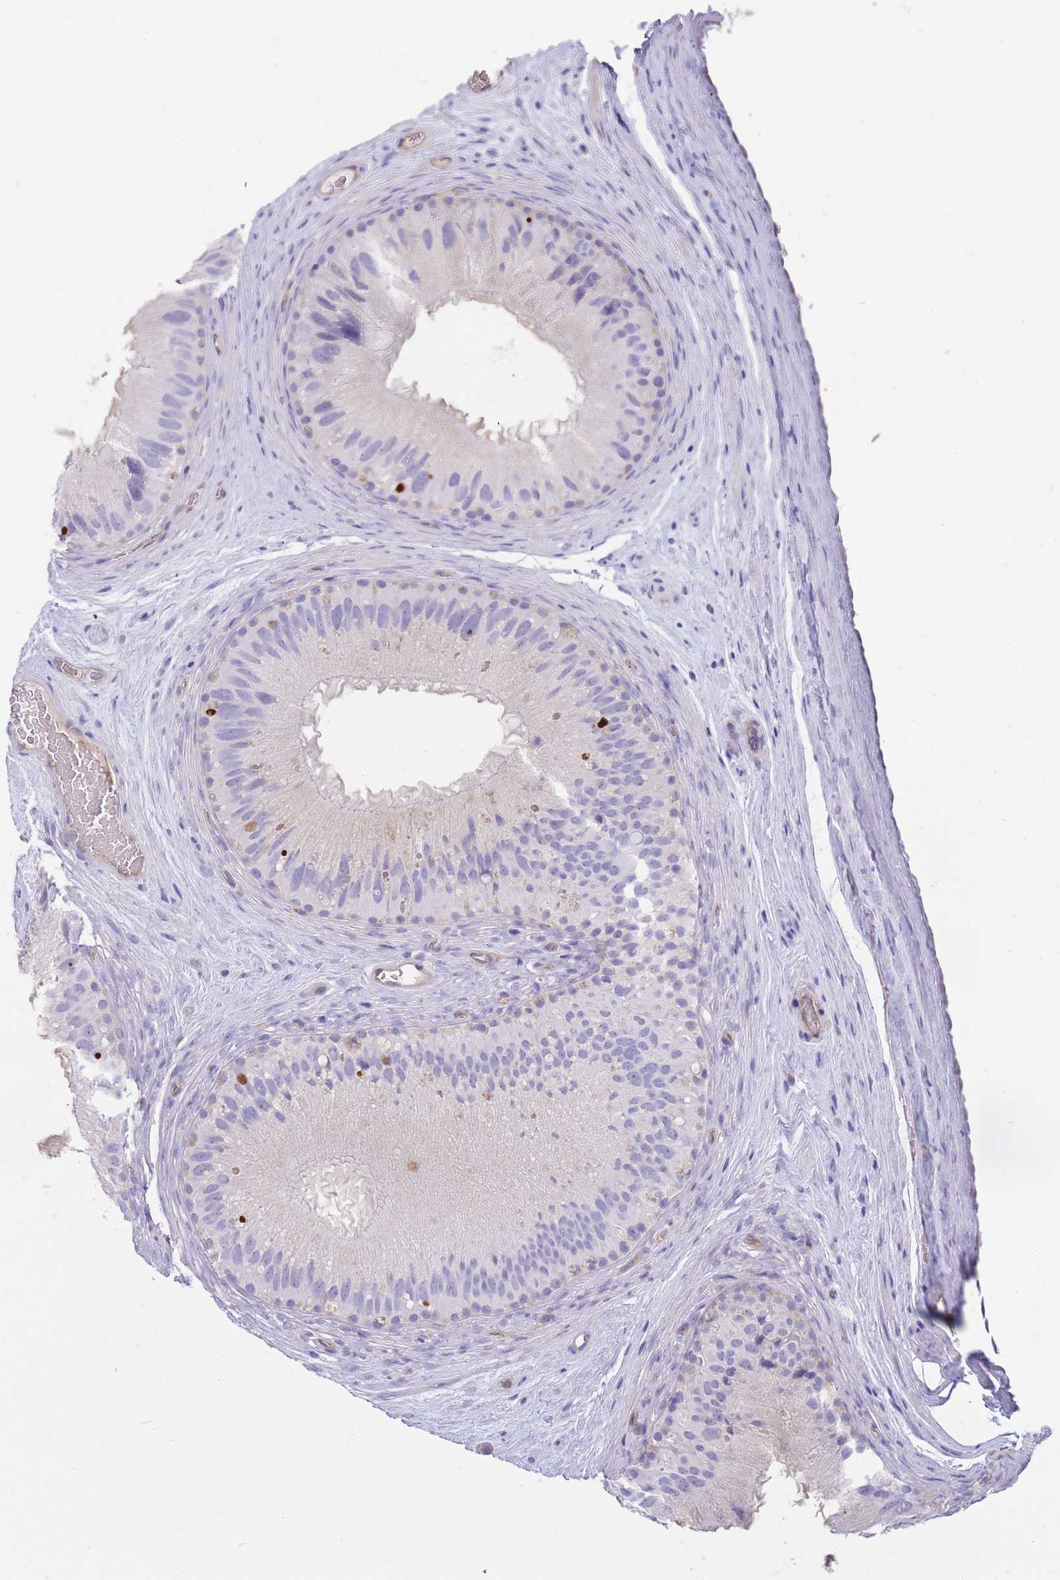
{"staining": {"intensity": "negative", "quantity": "none", "location": "none"}, "tissue": "epididymis", "cell_type": "Glandular cells", "image_type": "normal", "snomed": [{"axis": "morphology", "description": "Normal tissue, NOS"}, {"axis": "topography", "description": "Epididymis"}], "caption": "DAB (3,3'-diaminobenzidine) immunohistochemical staining of unremarkable human epididymis demonstrates no significant staining in glandular cells. Brightfield microscopy of immunohistochemistry stained with DAB (brown) and hematoxylin (blue), captured at high magnification.", "gene": "SULT1A1", "patient": {"sex": "male", "age": 50}}